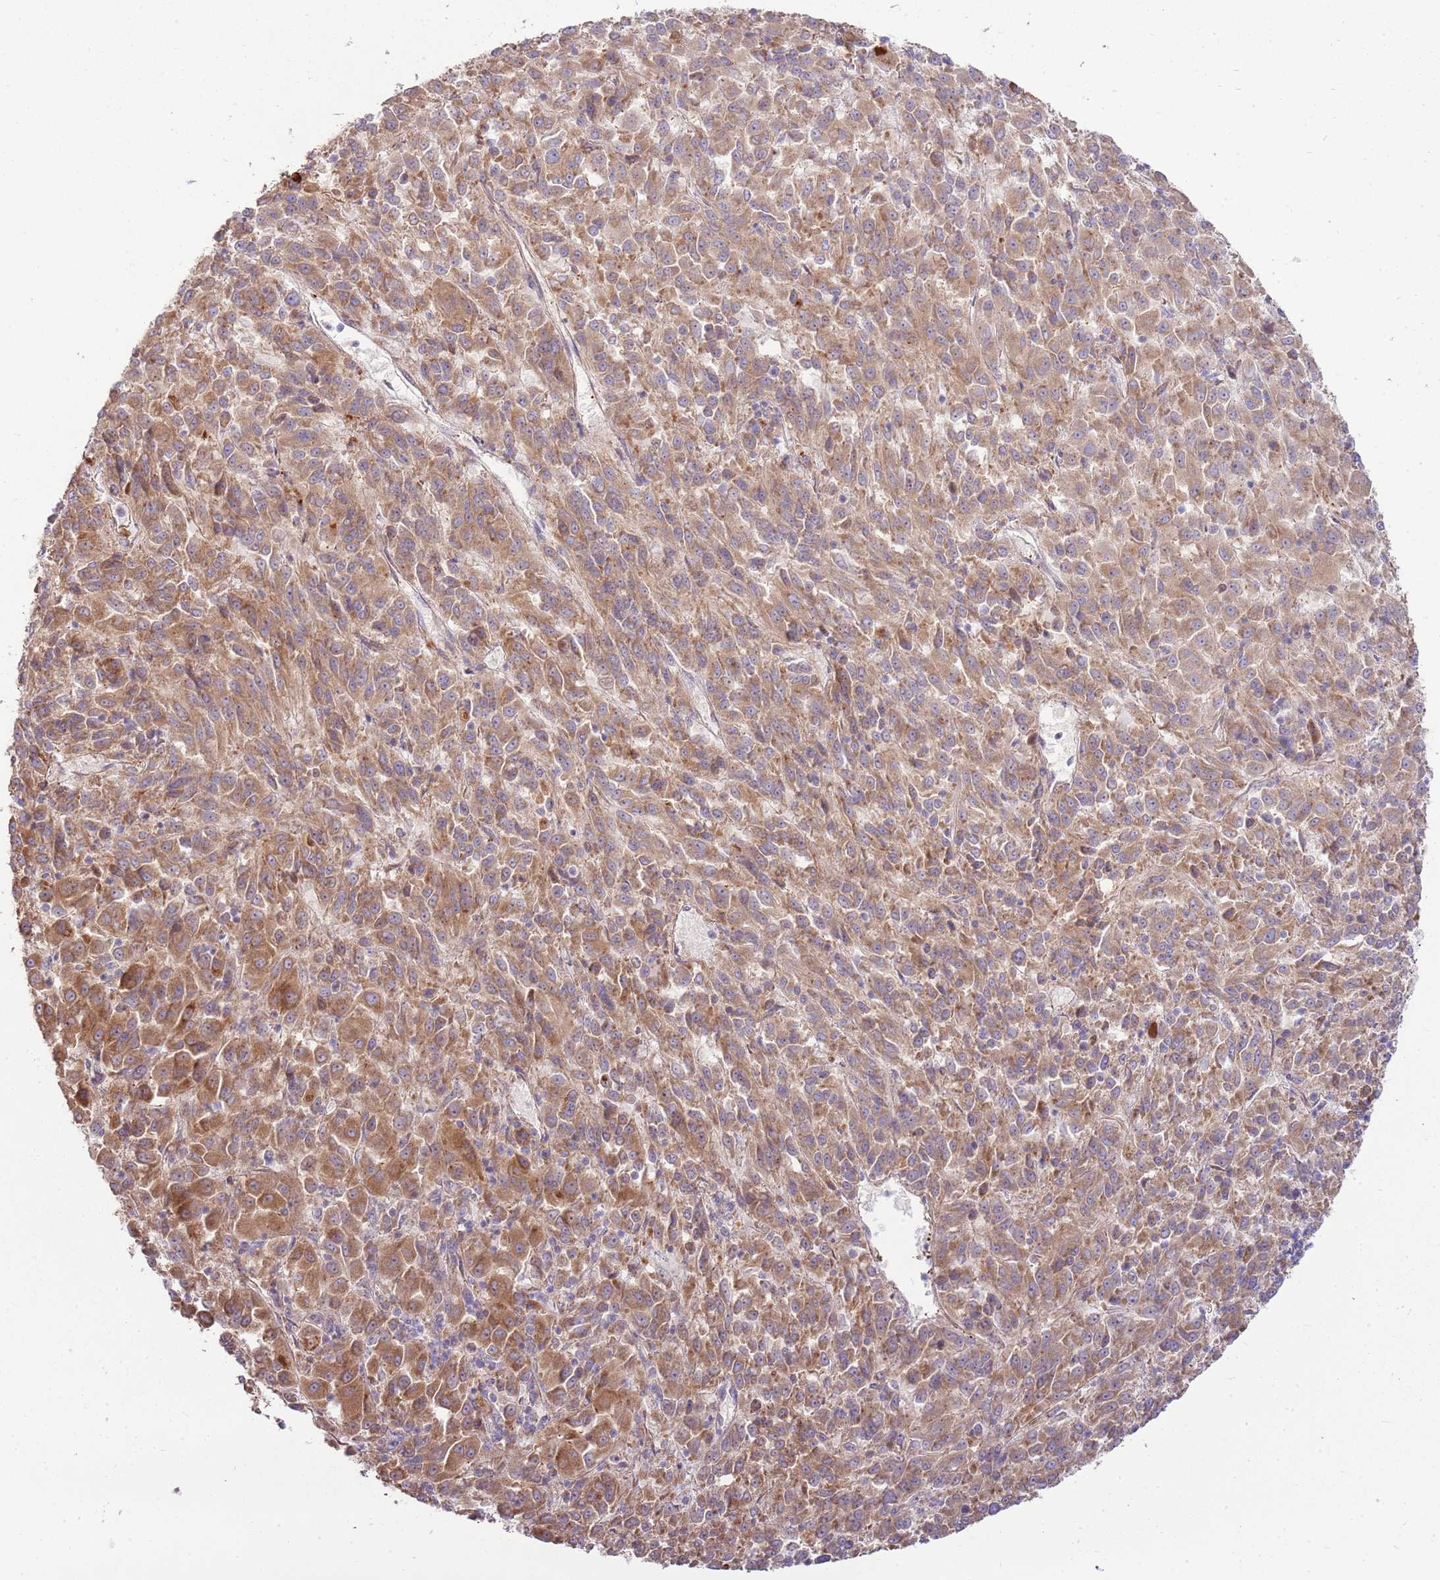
{"staining": {"intensity": "moderate", "quantity": ">75%", "location": "cytoplasmic/membranous"}, "tissue": "melanoma", "cell_type": "Tumor cells", "image_type": "cancer", "snomed": [{"axis": "morphology", "description": "Malignant melanoma, Metastatic site"}, {"axis": "topography", "description": "Lung"}], "caption": "Malignant melanoma (metastatic site) stained with DAB immunohistochemistry (IHC) shows medium levels of moderate cytoplasmic/membranous positivity in about >75% of tumor cells.", "gene": "EMC1", "patient": {"sex": "male", "age": 64}}